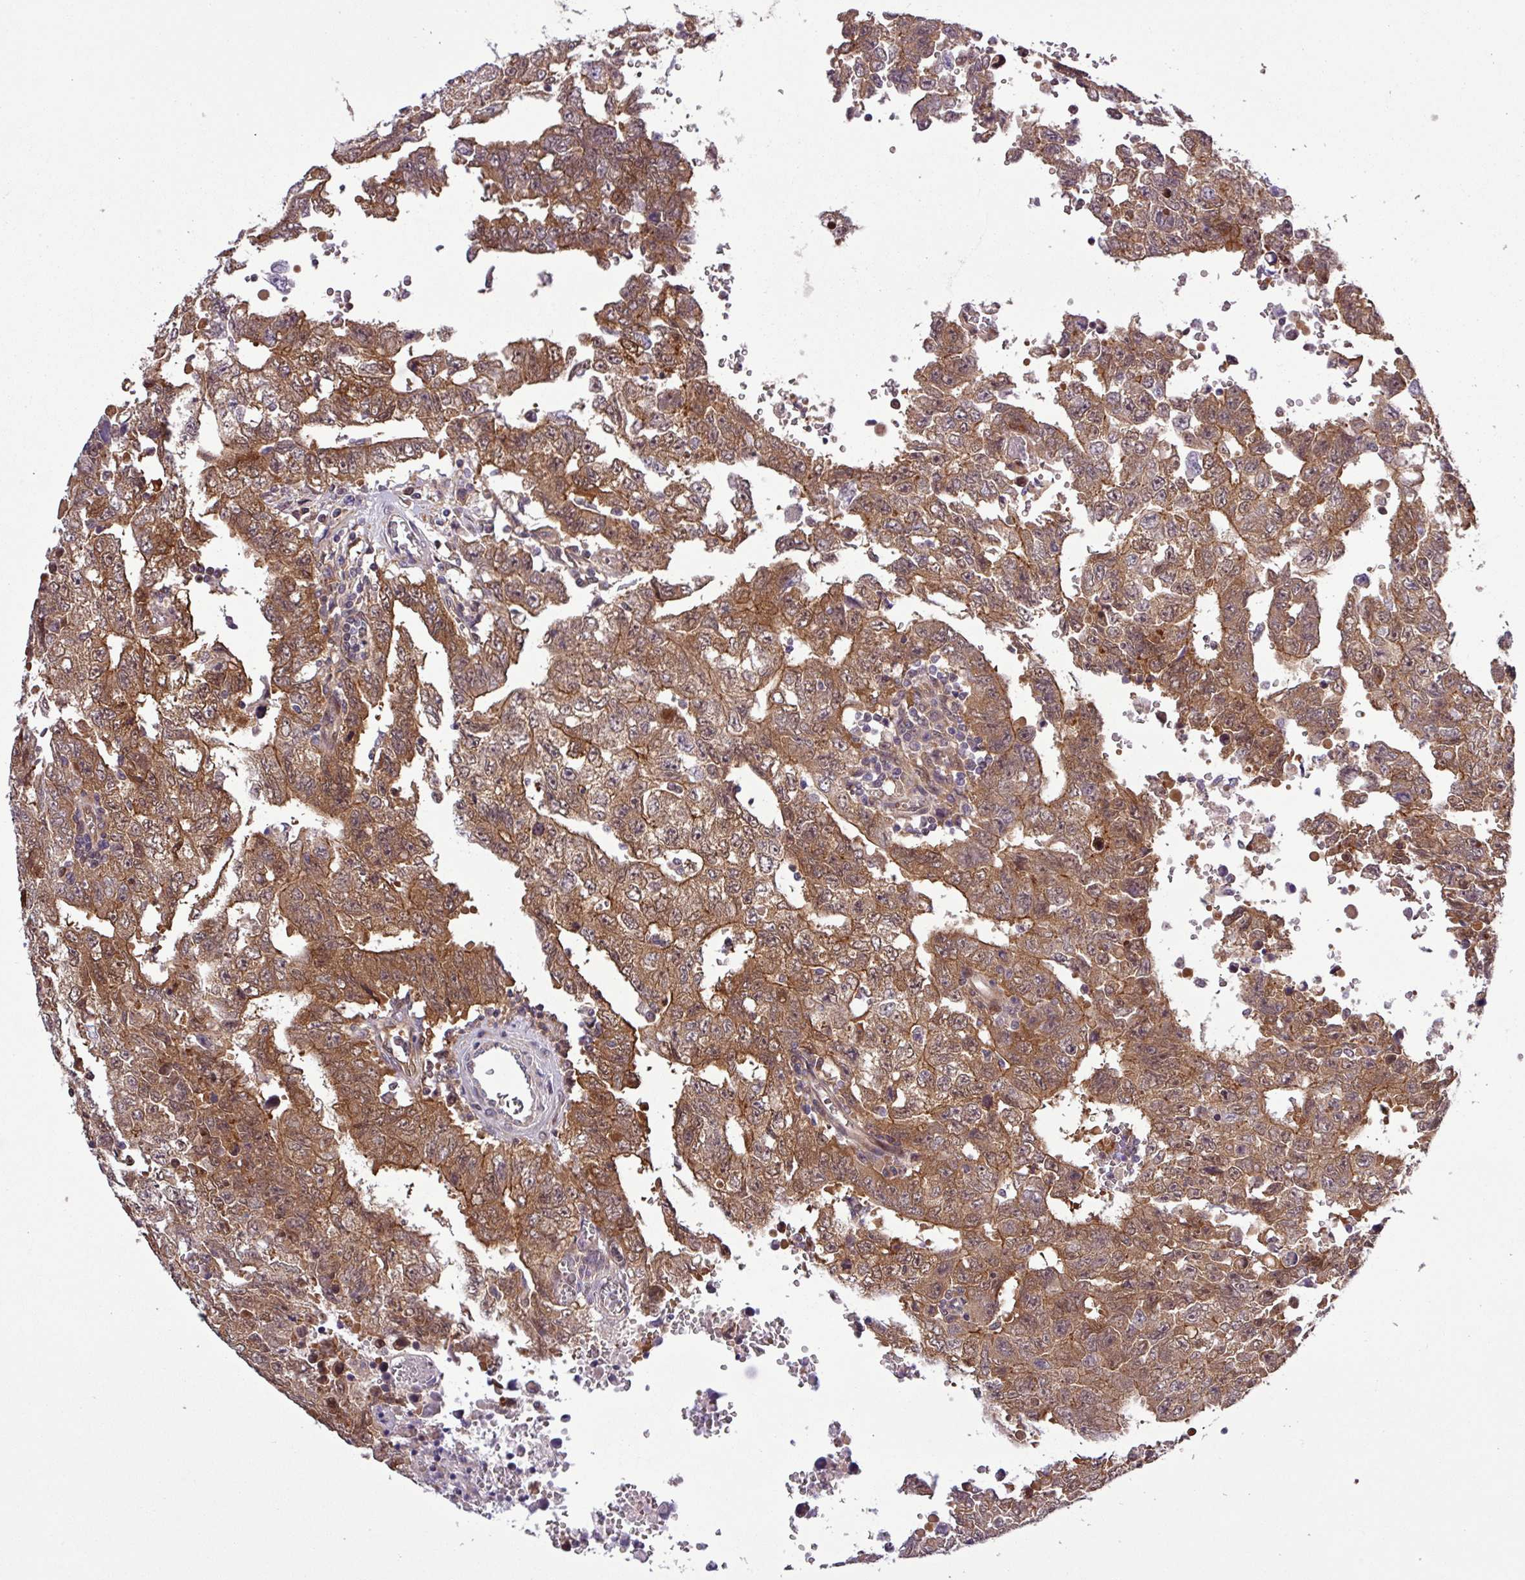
{"staining": {"intensity": "moderate", "quantity": ">75%", "location": "cytoplasmic/membranous,nuclear"}, "tissue": "testis cancer", "cell_type": "Tumor cells", "image_type": "cancer", "snomed": [{"axis": "morphology", "description": "Carcinoma, Embryonal, NOS"}, {"axis": "topography", "description": "Testis"}], "caption": "IHC image of embryonal carcinoma (testis) stained for a protein (brown), which shows medium levels of moderate cytoplasmic/membranous and nuclear positivity in approximately >75% of tumor cells.", "gene": "CARHSP1", "patient": {"sex": "male", "age": 26}}